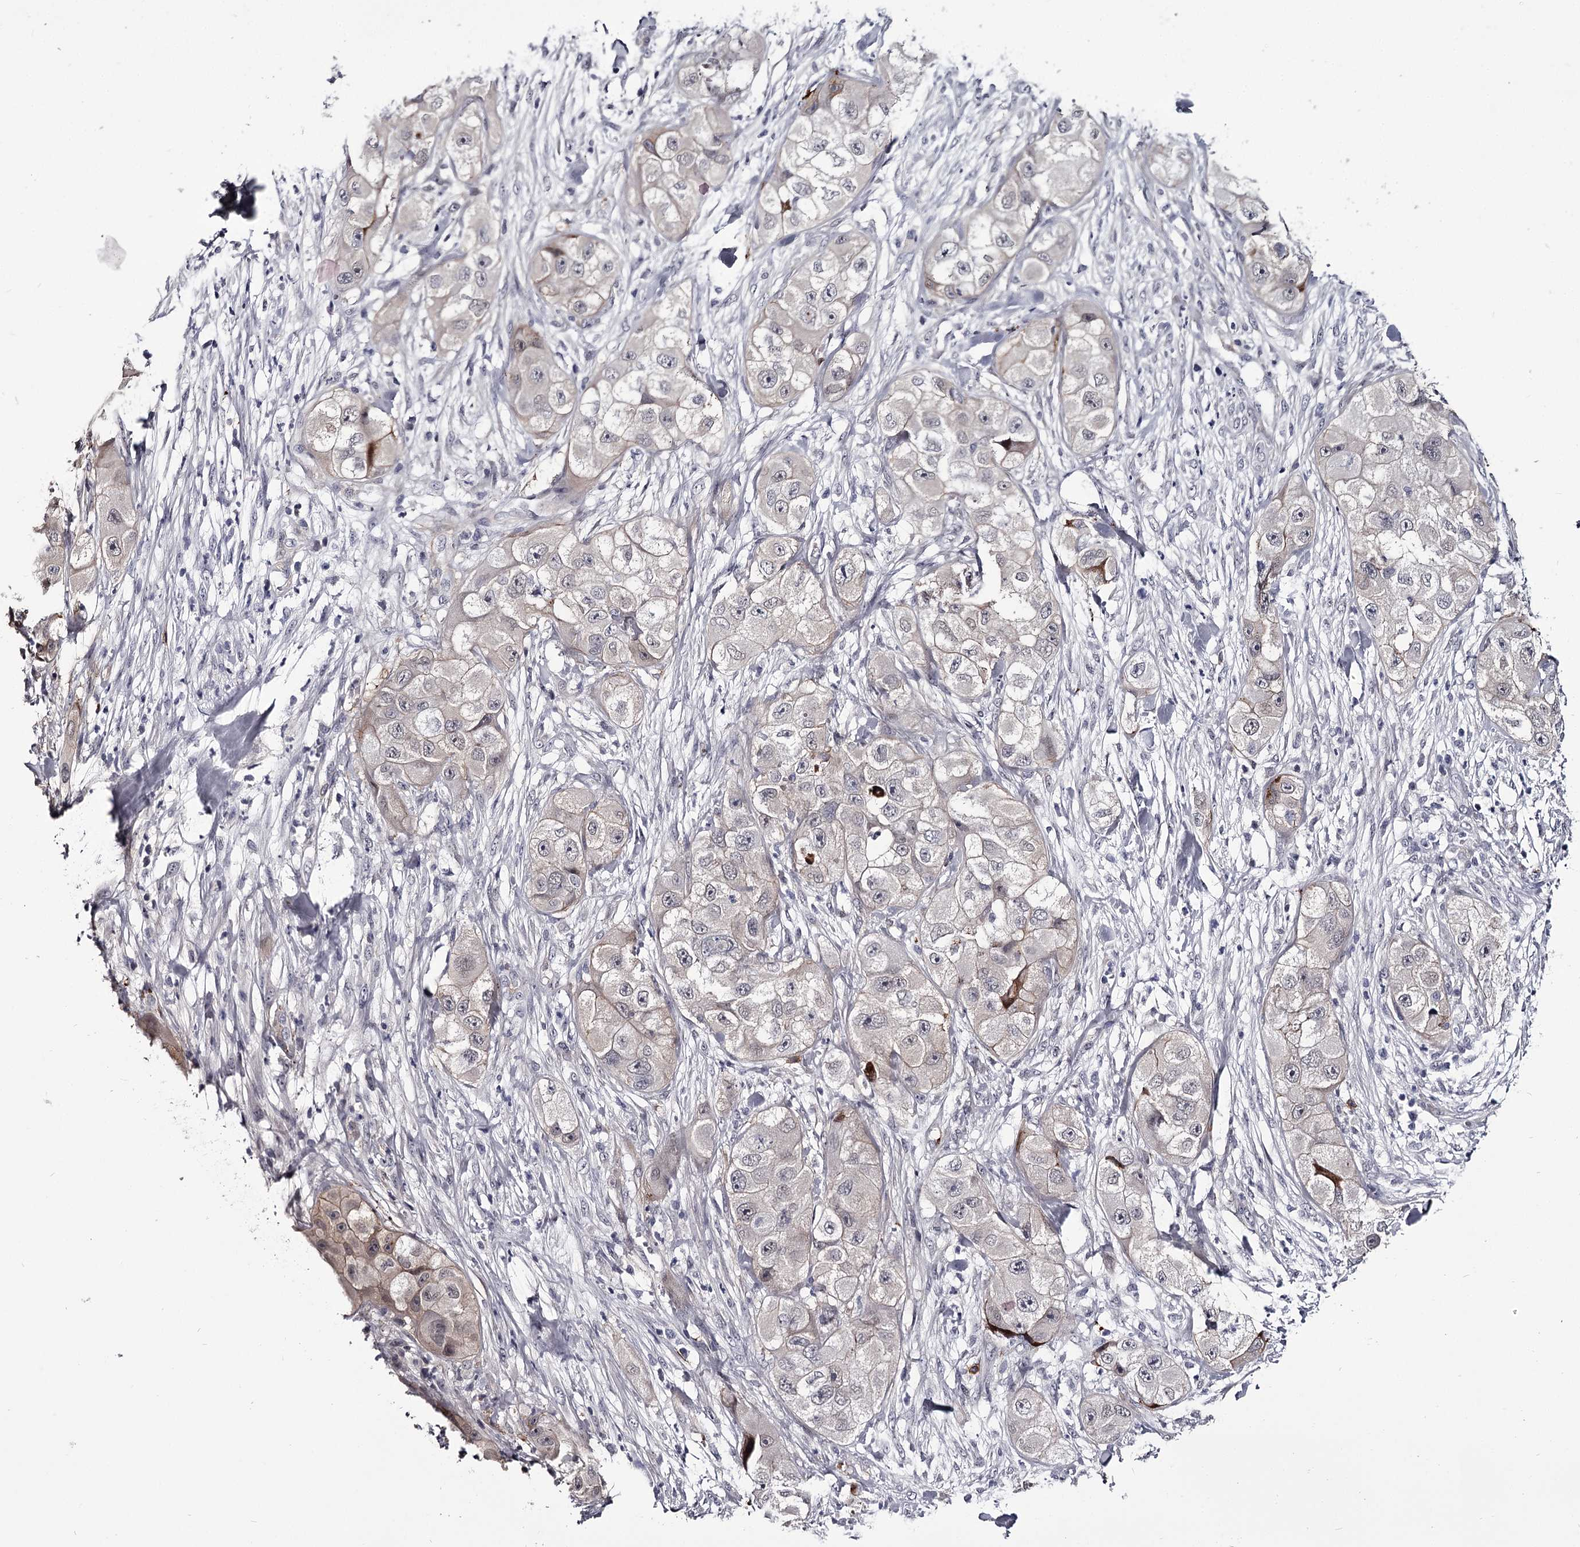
{"staining": {"intensity": "negative", "quantity": "none", "location": "none"}, "tissue": "skin cancer", "cell_type": "Tumor cells", "image_type": "cancer", "snomed": [{"axis": "morphology", "description": "Squamous cell carcinoma, NOS"}, {"axis": "topography", "description": "Skin"}, {"axis": "topography", "description": "Subcutis"}], "caption": "Human squamous cell carcinoma (skin) stained for a protein using immunohistochemistry reveals no positivity in tumor cells.", "gene": "OVOL2", "patient": {"sex": "male", "age": 73}}